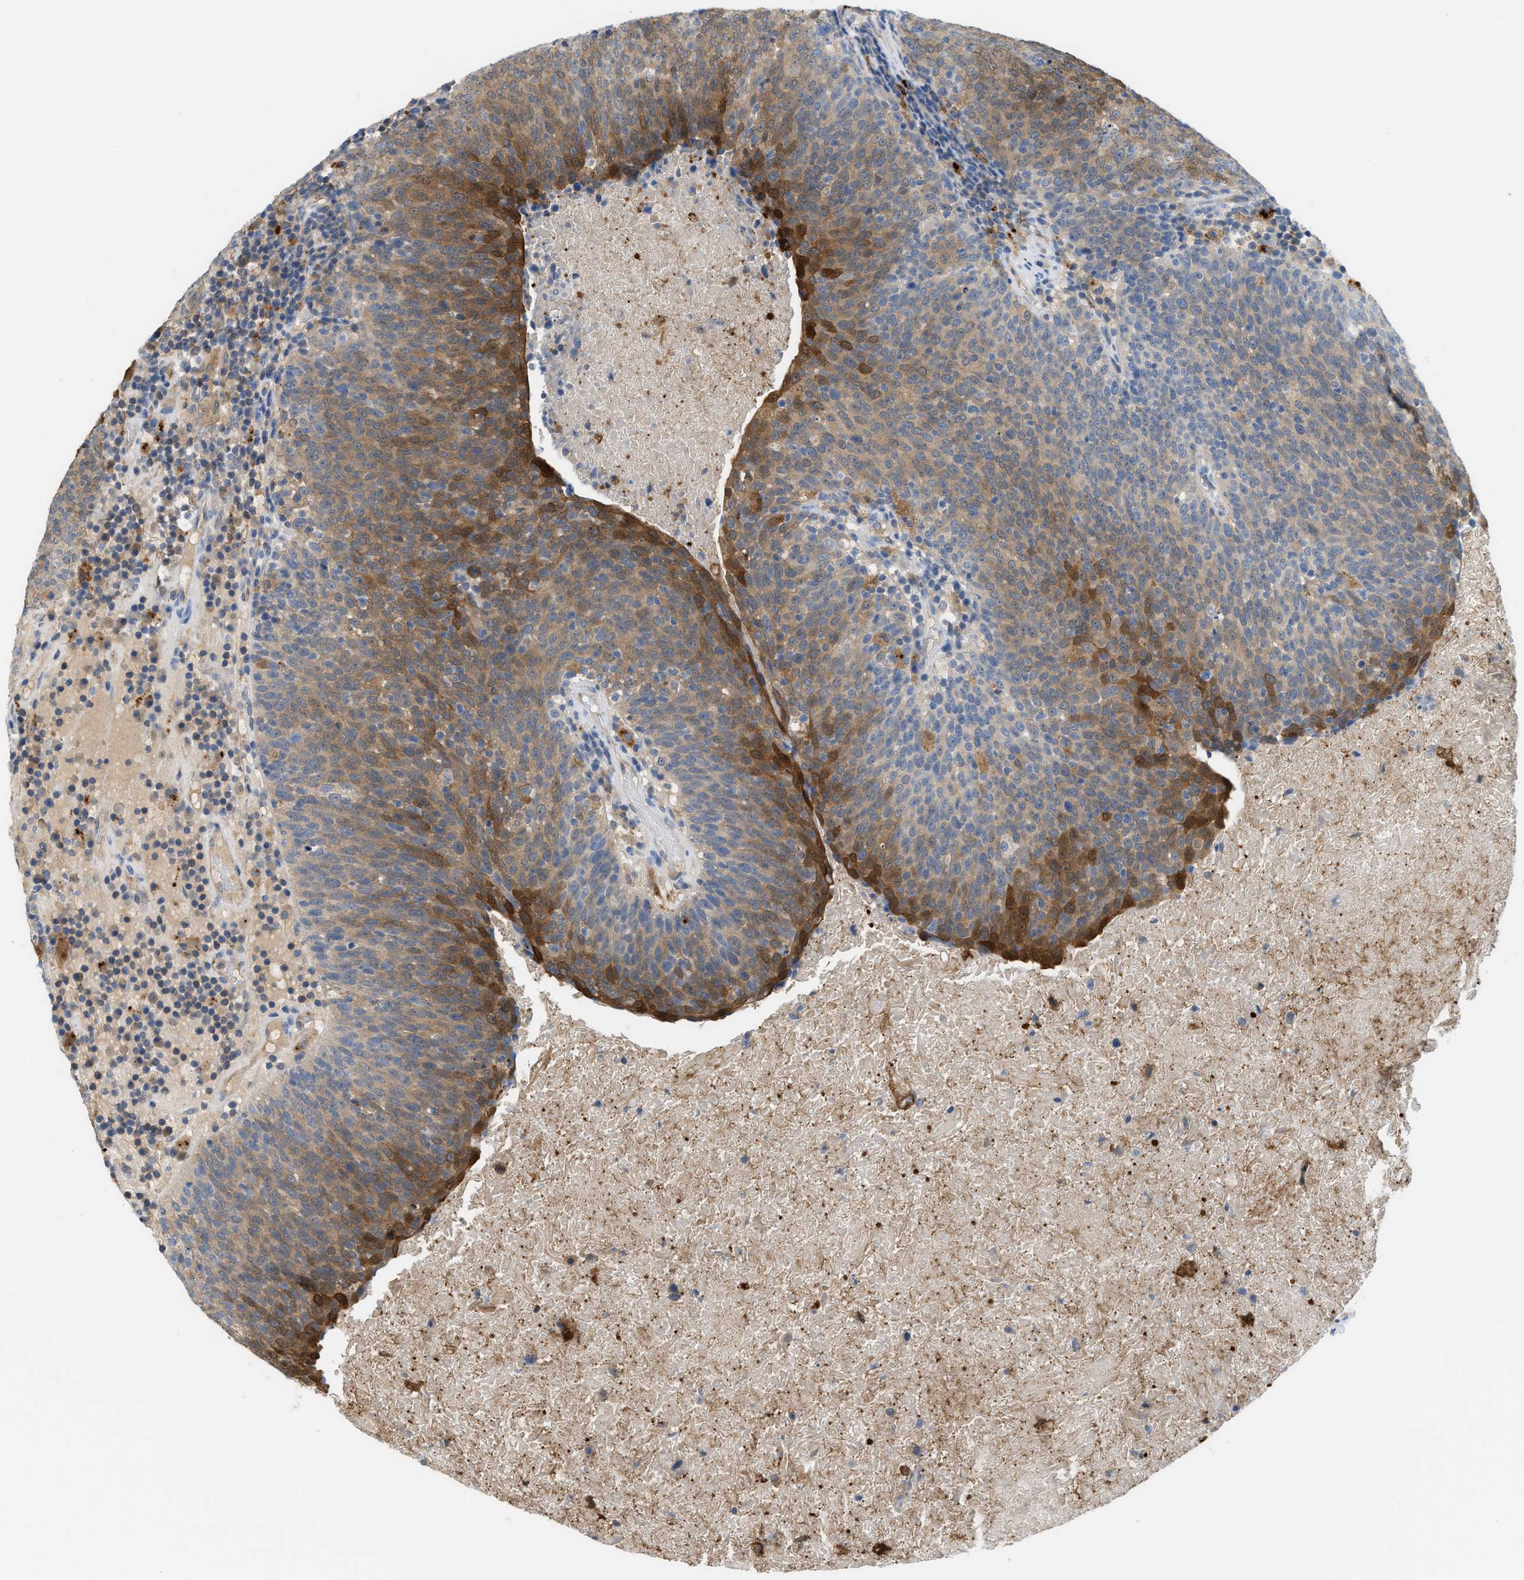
{"staining": {"intensity": "moderate", "quantity": "25%-75%", "location": "cytoplasmic/membranous"}, "tissue": "head and neck cancer", "cell_type": "Tumor cells", "image_type": "cancer", "snomed": [{"axis": "morphology", "description": "Squamous cell carcinoma, NOS"}, {"axis": "morphology", "description": "Squamous cell carcinoma, metastatic, NOS"}, {"axis": "topography", "description": "Lymph node"}, {"axis": "topography", "description": "Head-Neck"}], "caption": "Brown immunohistochemical staining in human head and neck cancer displays moderate cytoplasmic/membranous positivity in approximately 25%-75% of tumor cells. (DAB = brown stain, brightfield microscopy at high magnification).", "gene": "CSTB", "patient": {"sex": "male", "age": 62}}